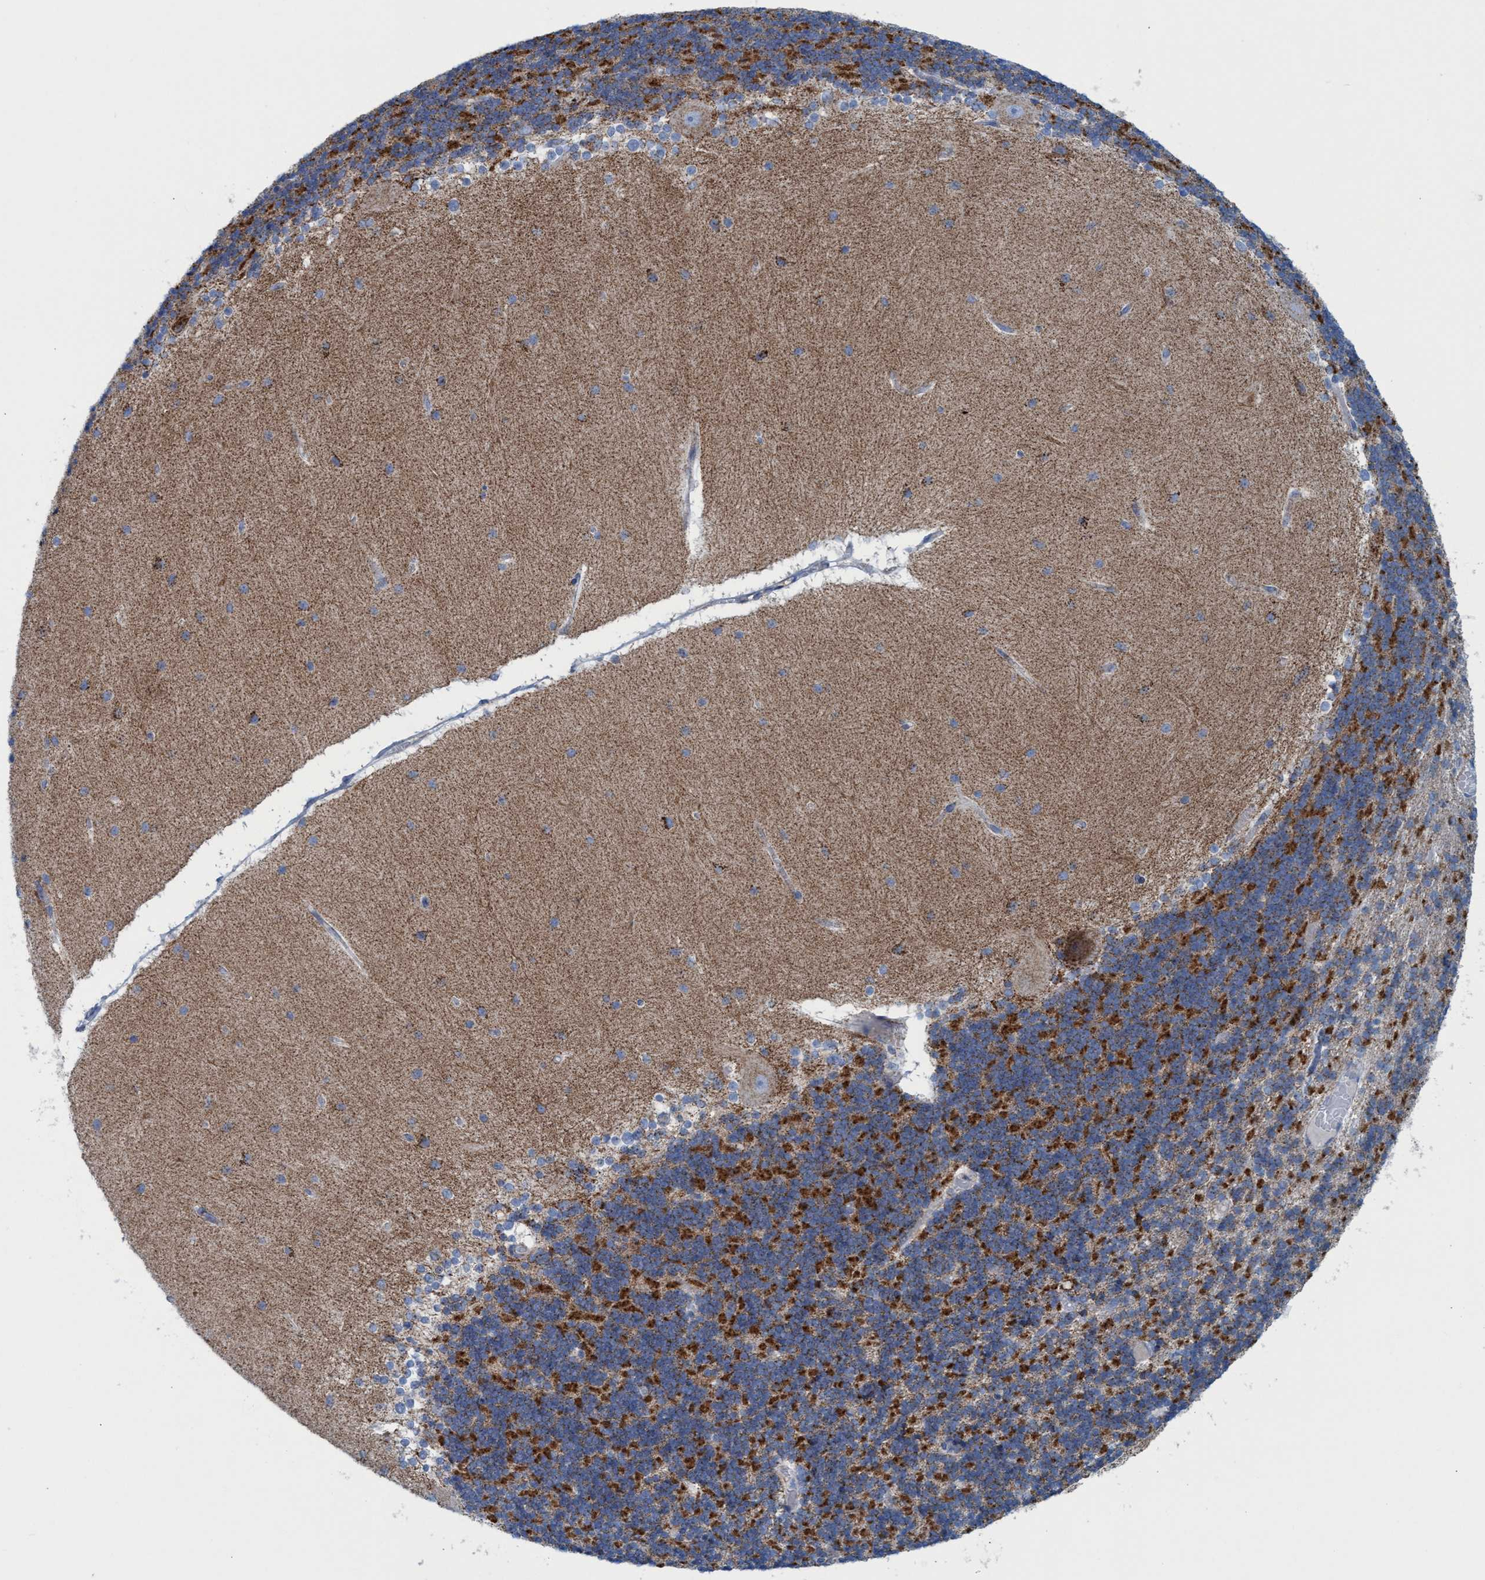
{"staining": {"intensity": "strong", "quantity": "25%-75%", "location": "cytoplasmic/membranous"}, "tissue": "cerebellum", "cell_type": "Cells in granular layer", "image_type": "normal", "snomed": [{"axis": "morphology", "description": "Normal tissue, NOS"}, {"axis": "topography", "description": "Cerebellum"}], "caption": "A photomicrograph showing strong cytoplasmic/membranous positivity in approximately 25%-75% of cells in granular layer in normal cerebellum, as visualized by brown immunohistochemical staining.", "gene": "GGA3", "patient": {"sex": "female", "age": 54}}